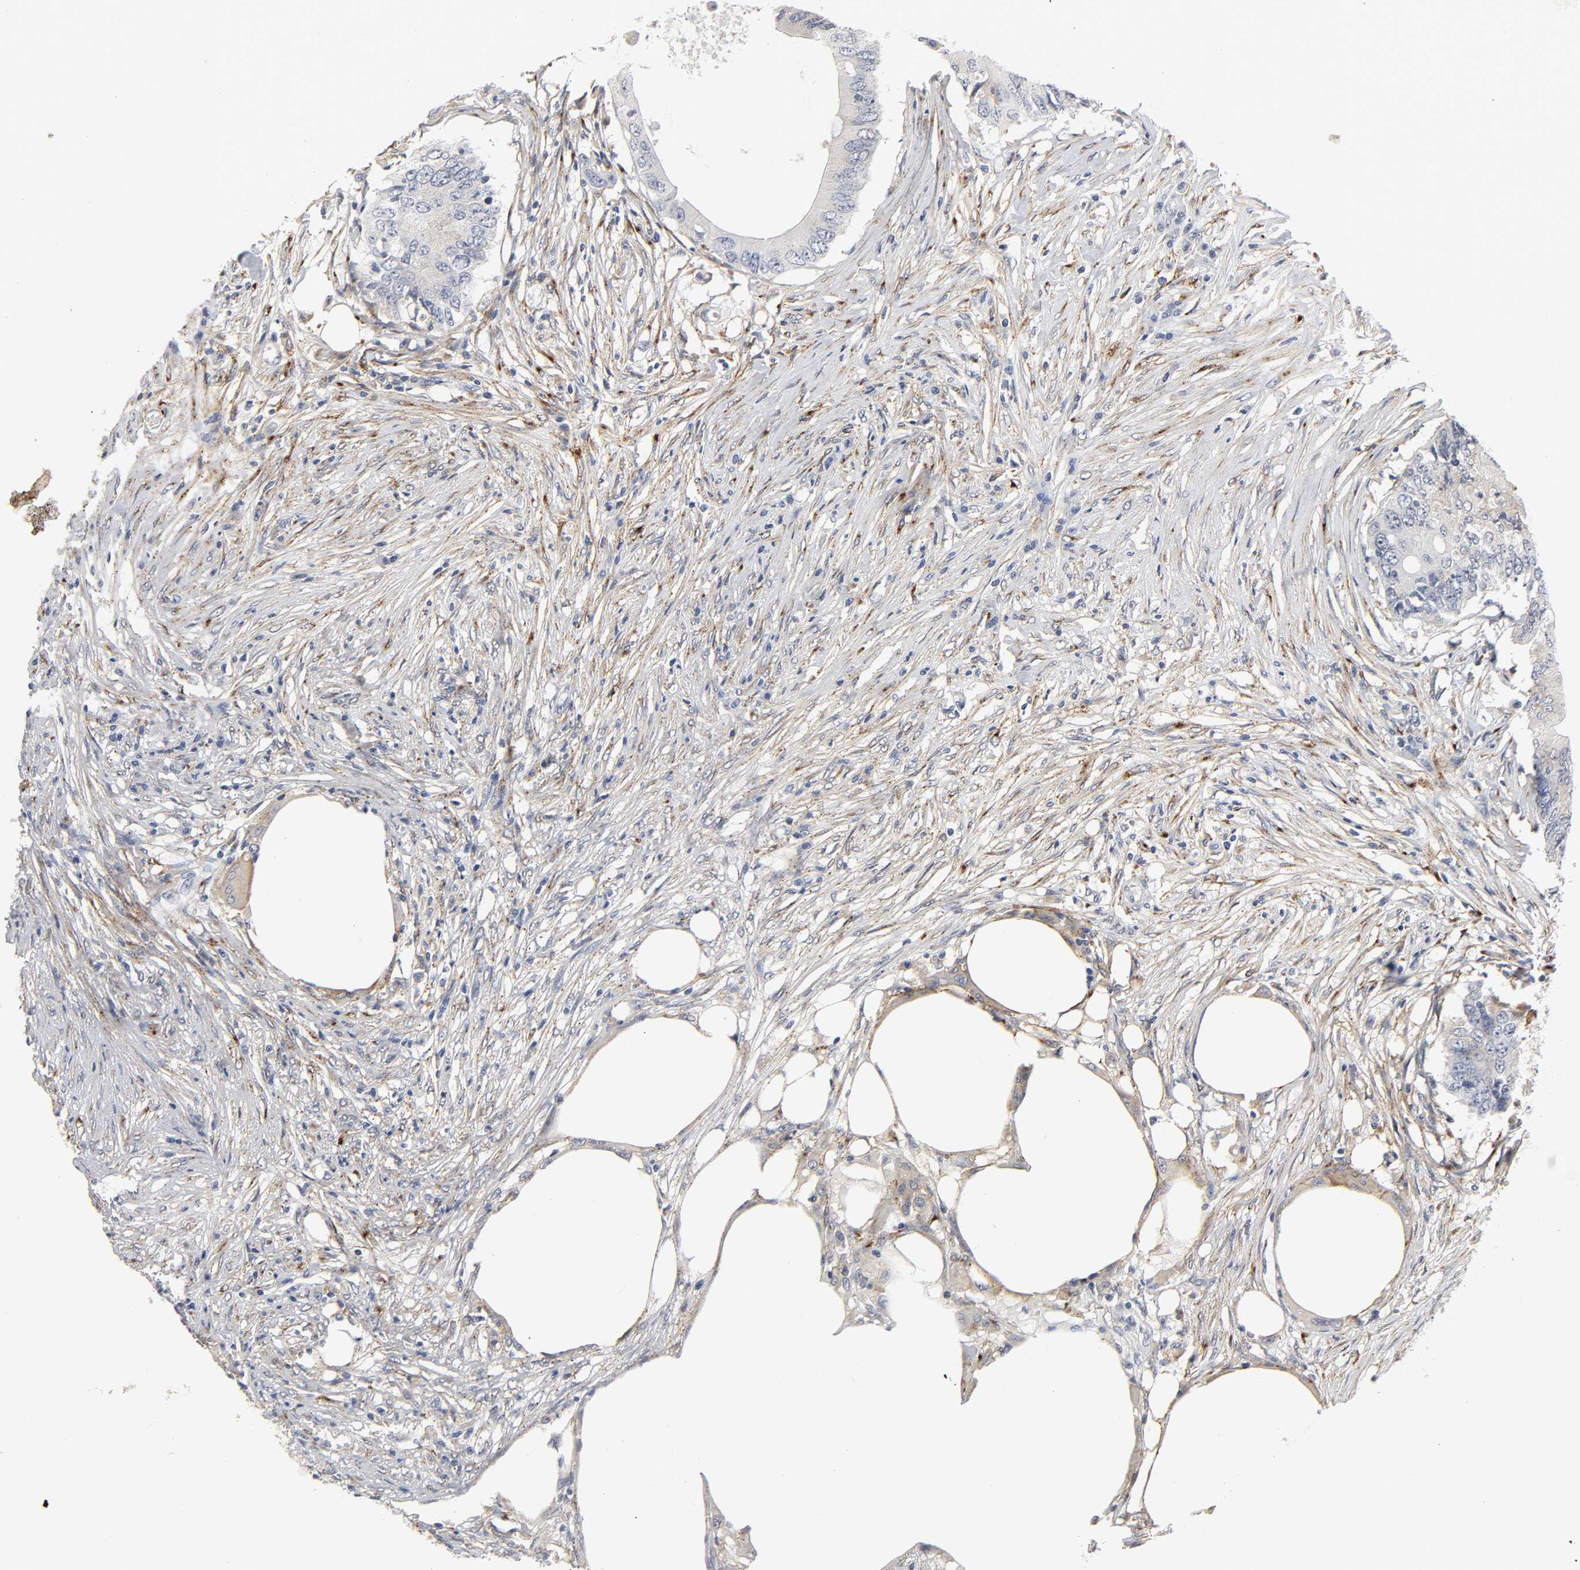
{"staining": {"intensity": "negative", "quantity": "none", "location": "none"}, "tissue": "colorectal cancer", "cell_type": "Tumor cells", "image_type": "cancer", "snomed": [{"axis": "morphology", "description": "Adenocarcinoma, NOS"}, {"axis": "topography", "description": "Colon"}], "caption": "Tumor cells are negative for protein expression in human colorectal adenocarcinoma. (Brightfield microscopy of DAB IHC at high magnification).", "gene": "LRP1", "patient": {"sex": "male", "age": 71}}